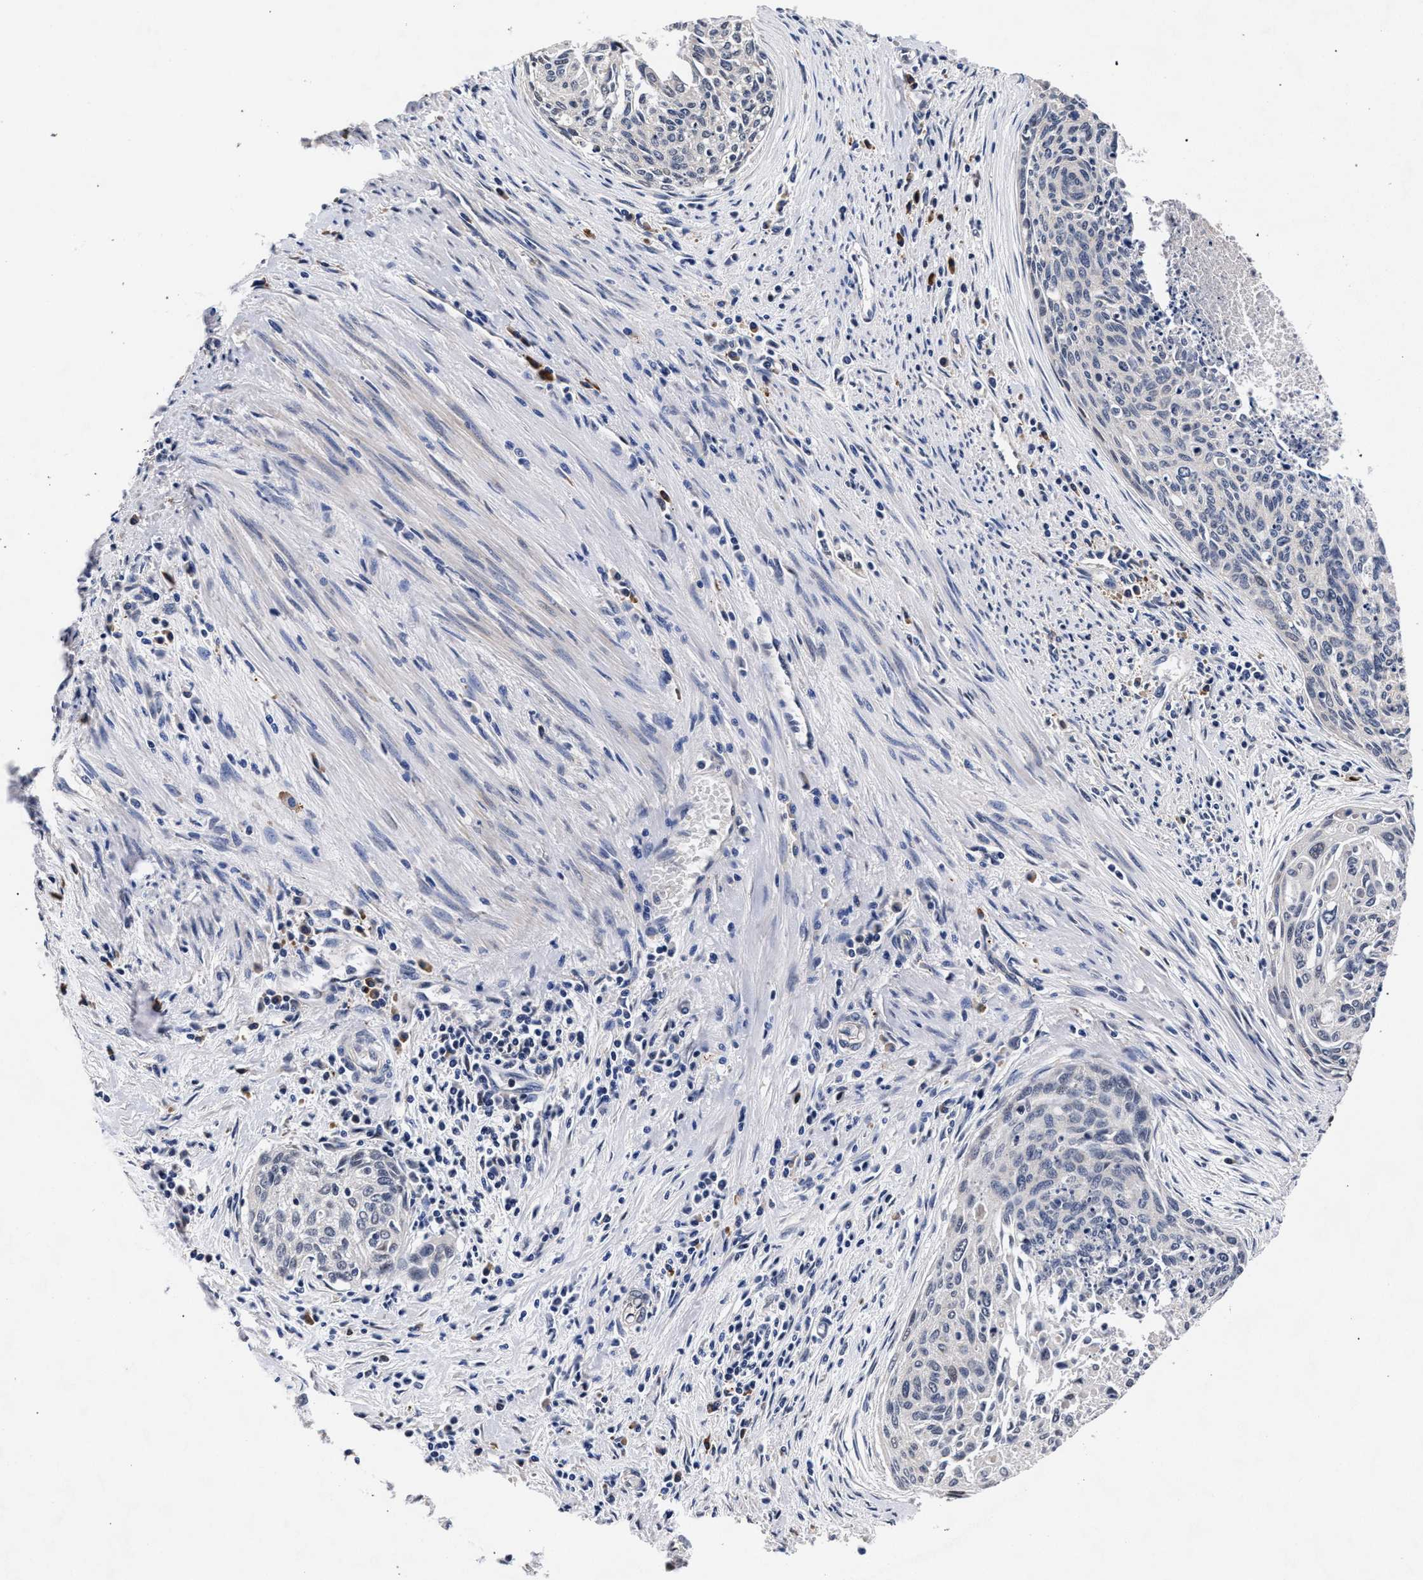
{"staining": {"intensity": "negative", "quantity": "none", "location": "none"}, "tissue": "cervical cancer", "cell_type": "Tumor cells", "image_type": "cancer", "snomed": [{"axis": "morphology", "description": "Squamous cell carcinoma, NOS"}, {"axis": "topography", "description": "Cervix"}], "caption": "An immunohistochemistry (IHC) micrograph of cervical cancer (squamous cell carcinoma) is shown. There is no staining in tumor cells of cervical cancer (squamous cell carcinoma).", "gene": "CFAP95", "patient": {"sex": "female", "age": 55}}